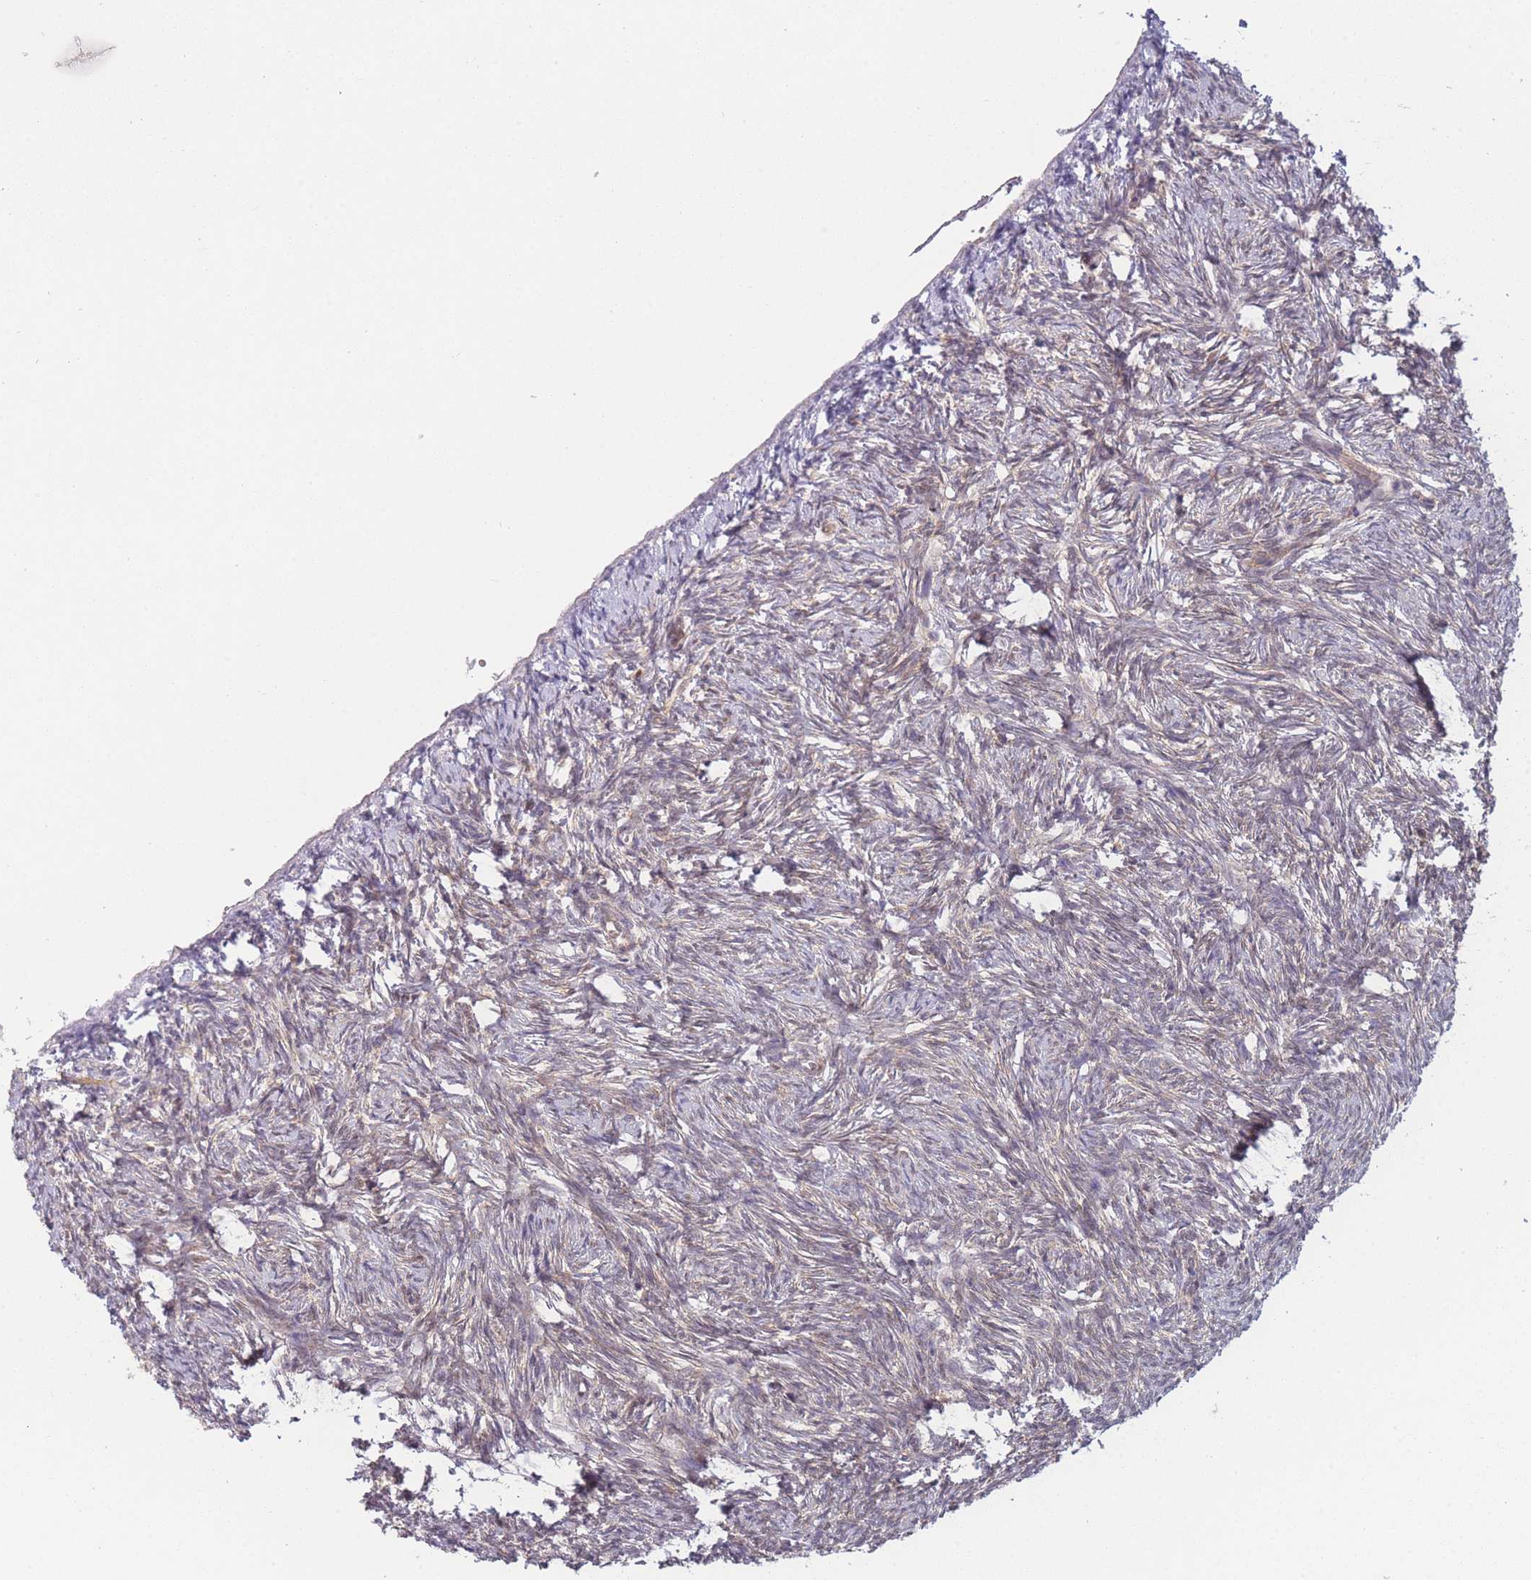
{"staining": {"intensity": "weak", "quantity": "<25%", "location": "cytoplasmic/membranous"}, "tissue": "ovary", "cell_type": "Ovarian stroma cells", "image_type": "normal", "snomed": [{"axis": "morphology", "description": "Normal tissue, NOS"}, {"axis": "topography", "description": "Ovary"}], "caption": "DAB (3,3'-diaminobenzidine) immunohistochemical staining of benign ovary exhibits no significant positivity in ovarian stroma cells.", "gene": "MRI1", "patient": {"sex": "female", "age": 51}}